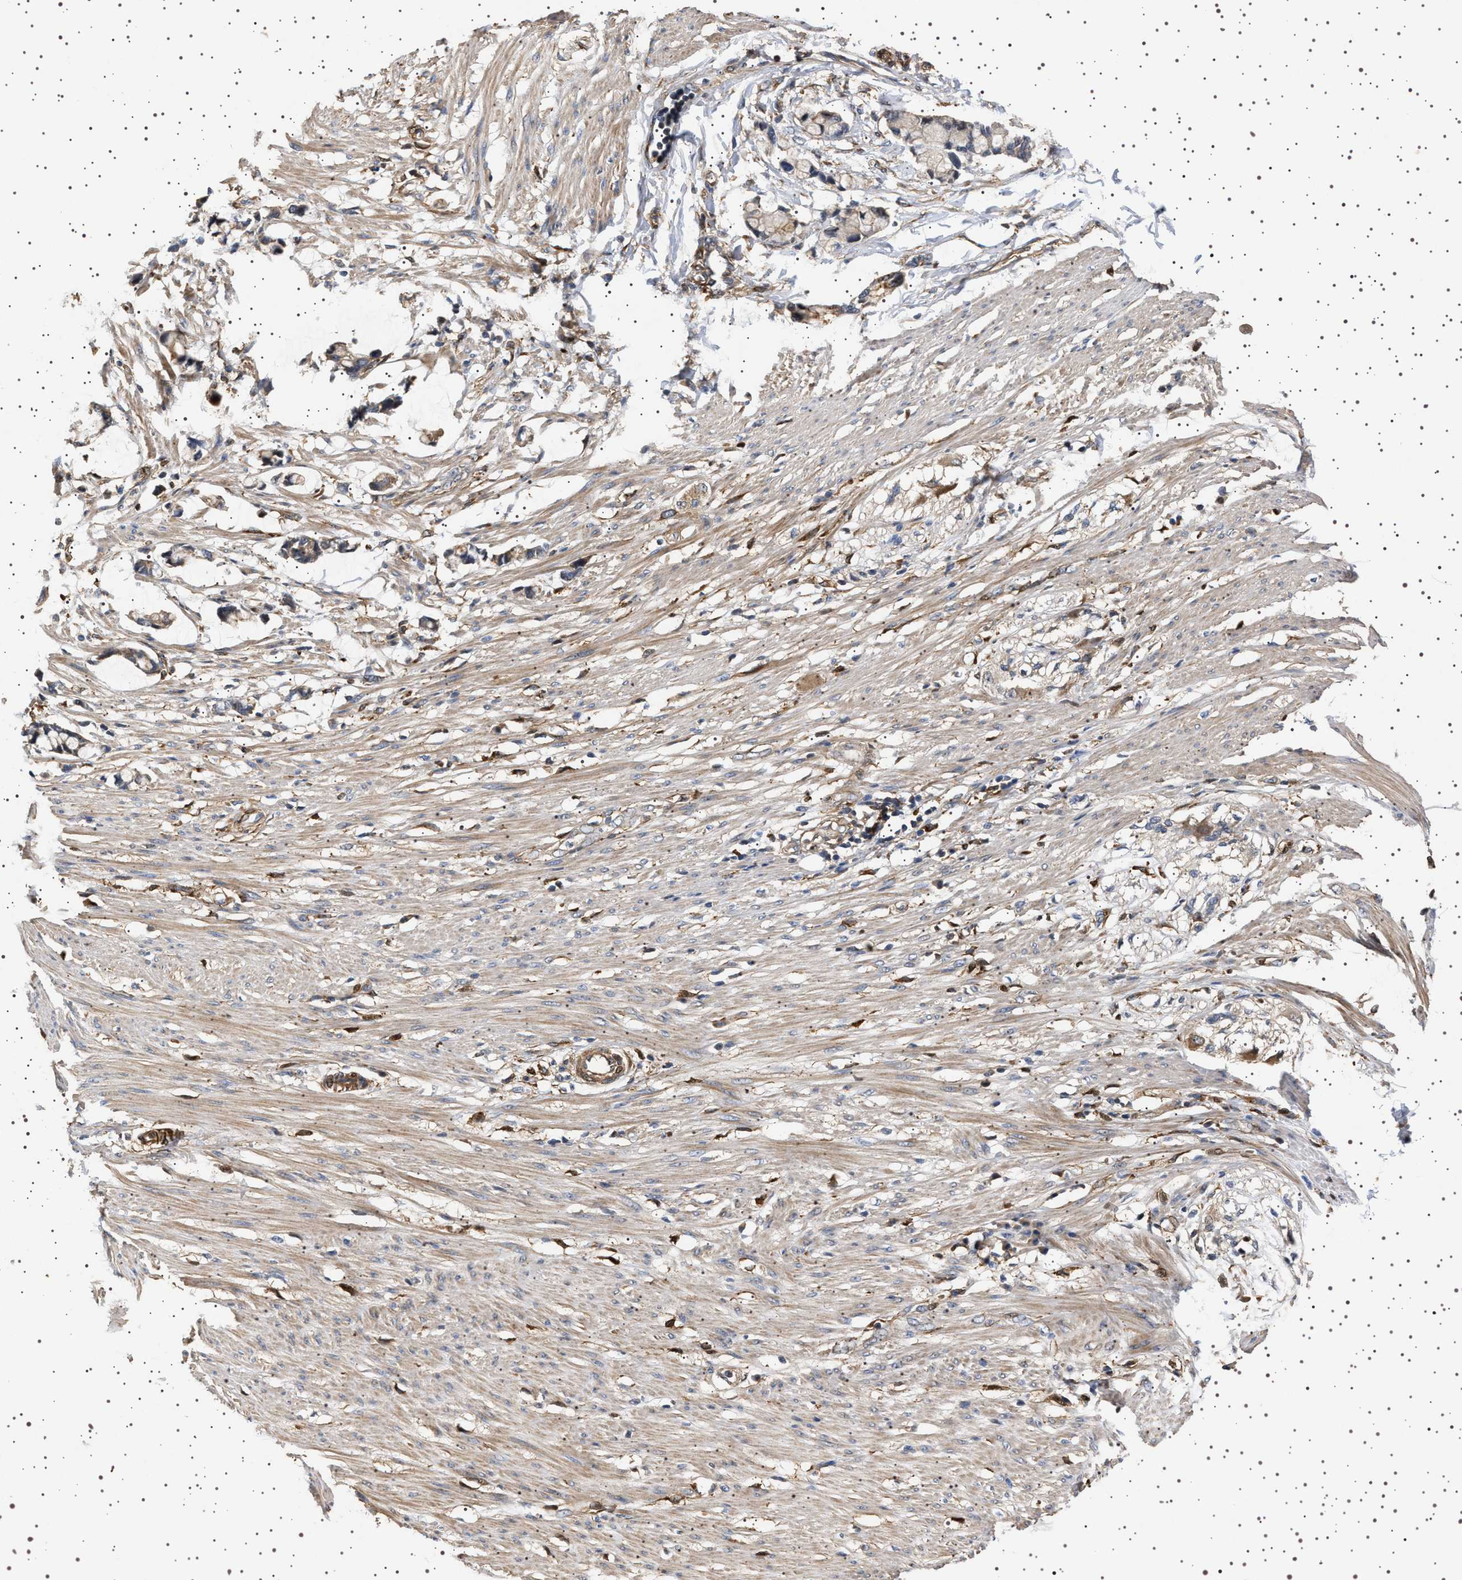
{"staining": {"intensity": "moderate", "quantity": "25%-75%", "location": "cytoplasmic/membranous"}, "tissue": "smooth muscle", "cell_type": "Smooth muscle cells", "image_type": "normal", "snomed": [{"axis": "morphology", "description": "Normal tissue, NOS"}, {"axis": "morphology", "description": "Adenocarcinoma, NOS"}, {"axis": "topography", "description": "Smooth muscle"}, {"axis": "topography", "description": "Colon"}], "caption": "High-power microscopy captured an immunohistochemistry micrograph of unremarkable smooth muscle, revealing moderate cytoplasmic/membranous expression in about 25%-75% of smooth muscle cells.", "gene": "GUCY1B1", "patient": {"sex": "male", "age": 14}}